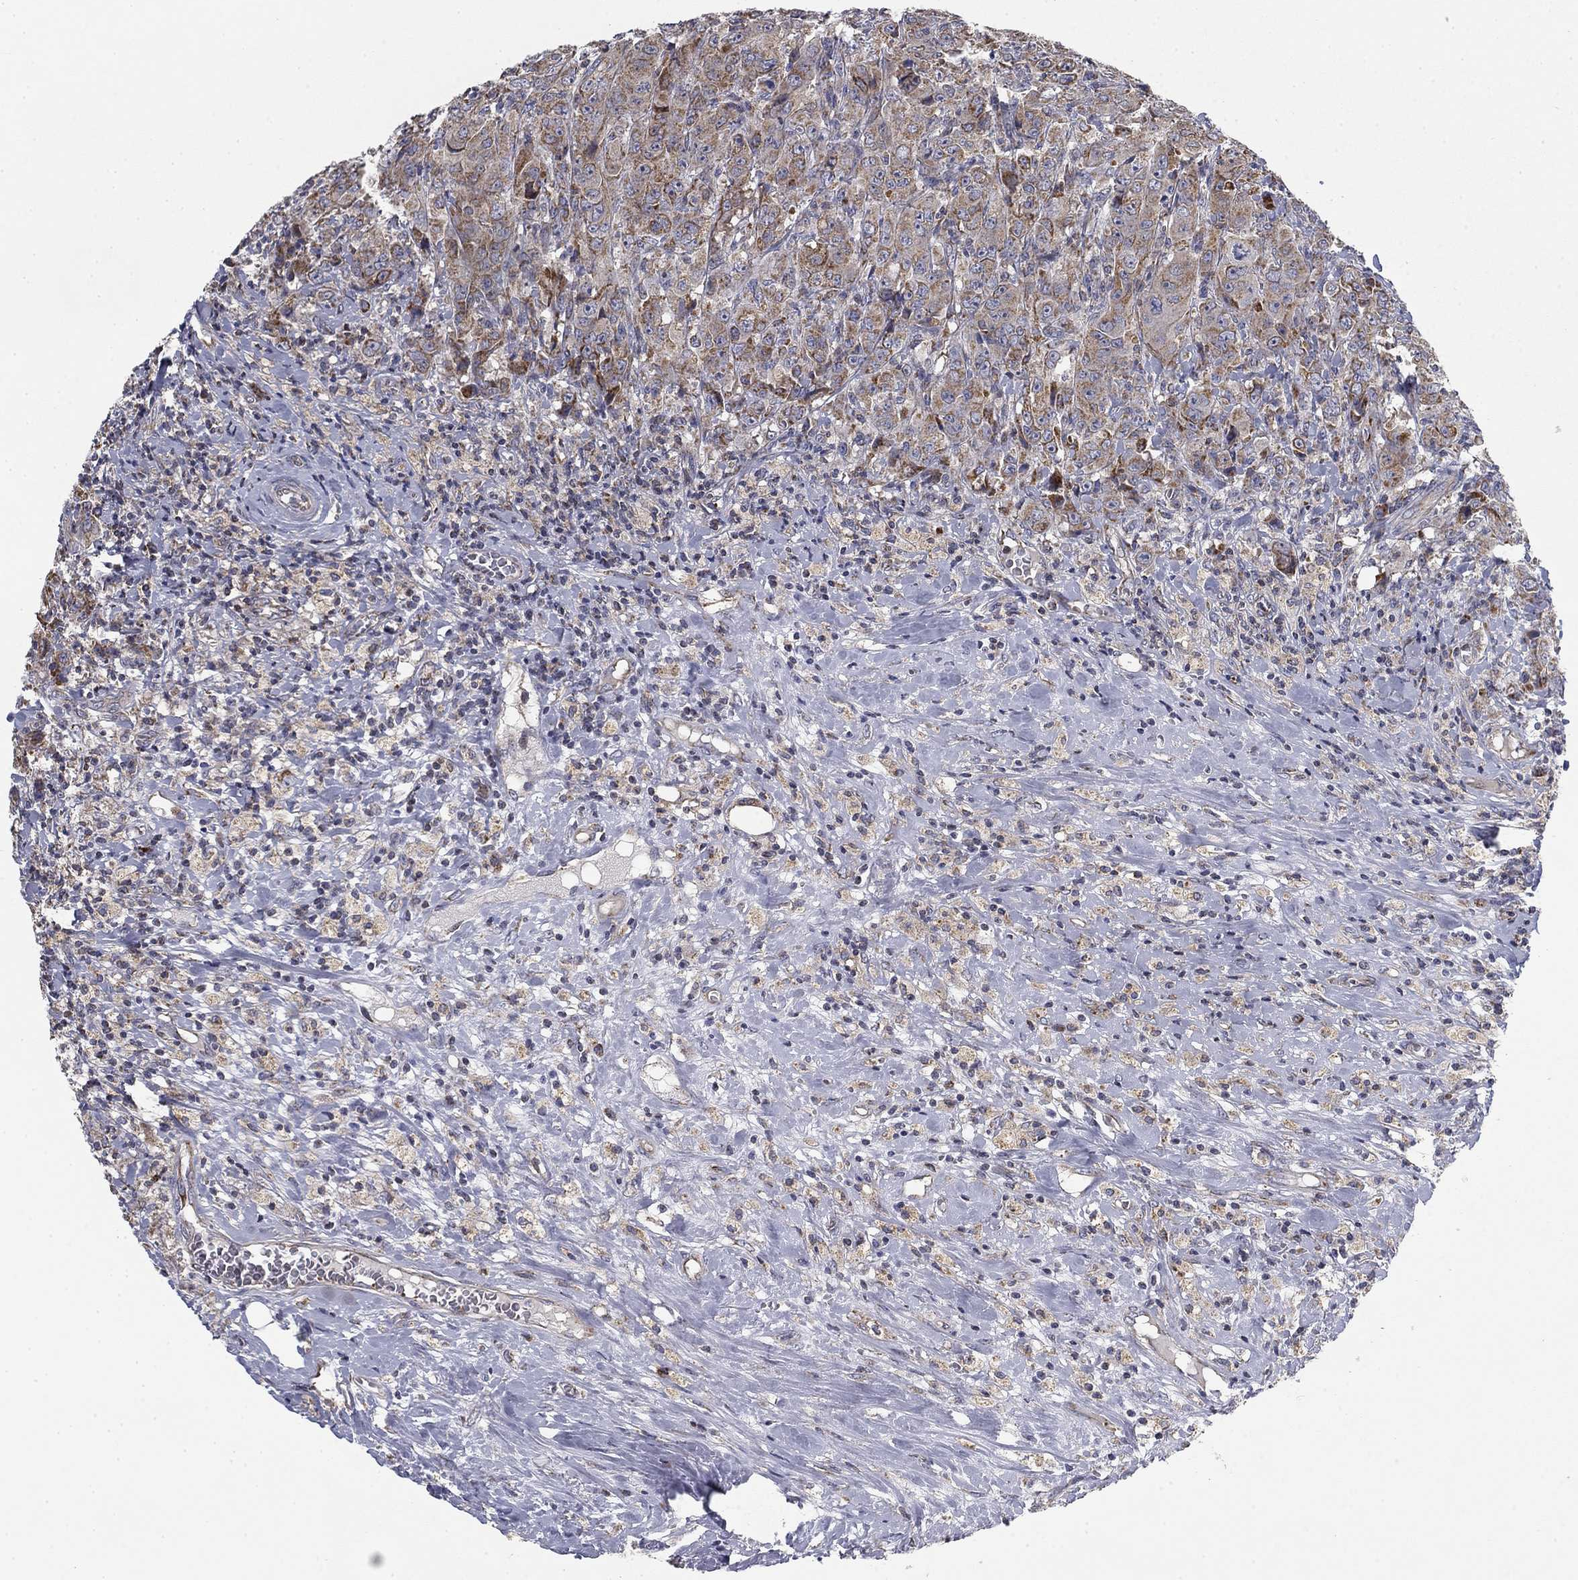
{"staining": {"intensity": "moderate", "quantity": ">75%", "location": "cytoplasmic/membranous"}, "tissue": "breast cancer", "cell_type": "Tumor cells", "image_type": "cancer", "snomed": [{"axis": "morphology", "description": "Duct carcinoma"}, {"axis": "topography", "description": "Breast"}], "caption": "High-magnification brightfield microscopy of breast cancer stained with DAB (3,3'-diaminobenzidine) (brown) and counterstained with hematoxylin (blue). tumor cells exhibit moderate cytoplasmic/membranous staining is seen in about>75% of cells. (Stains: DAB (3,3'-diaminobenzidine) in brown, nuclei in blue, Microscopy: brightfield microscopy at high magnification).", "gene": "MMAA", "patient": {"sex": "female", "age": 43}}